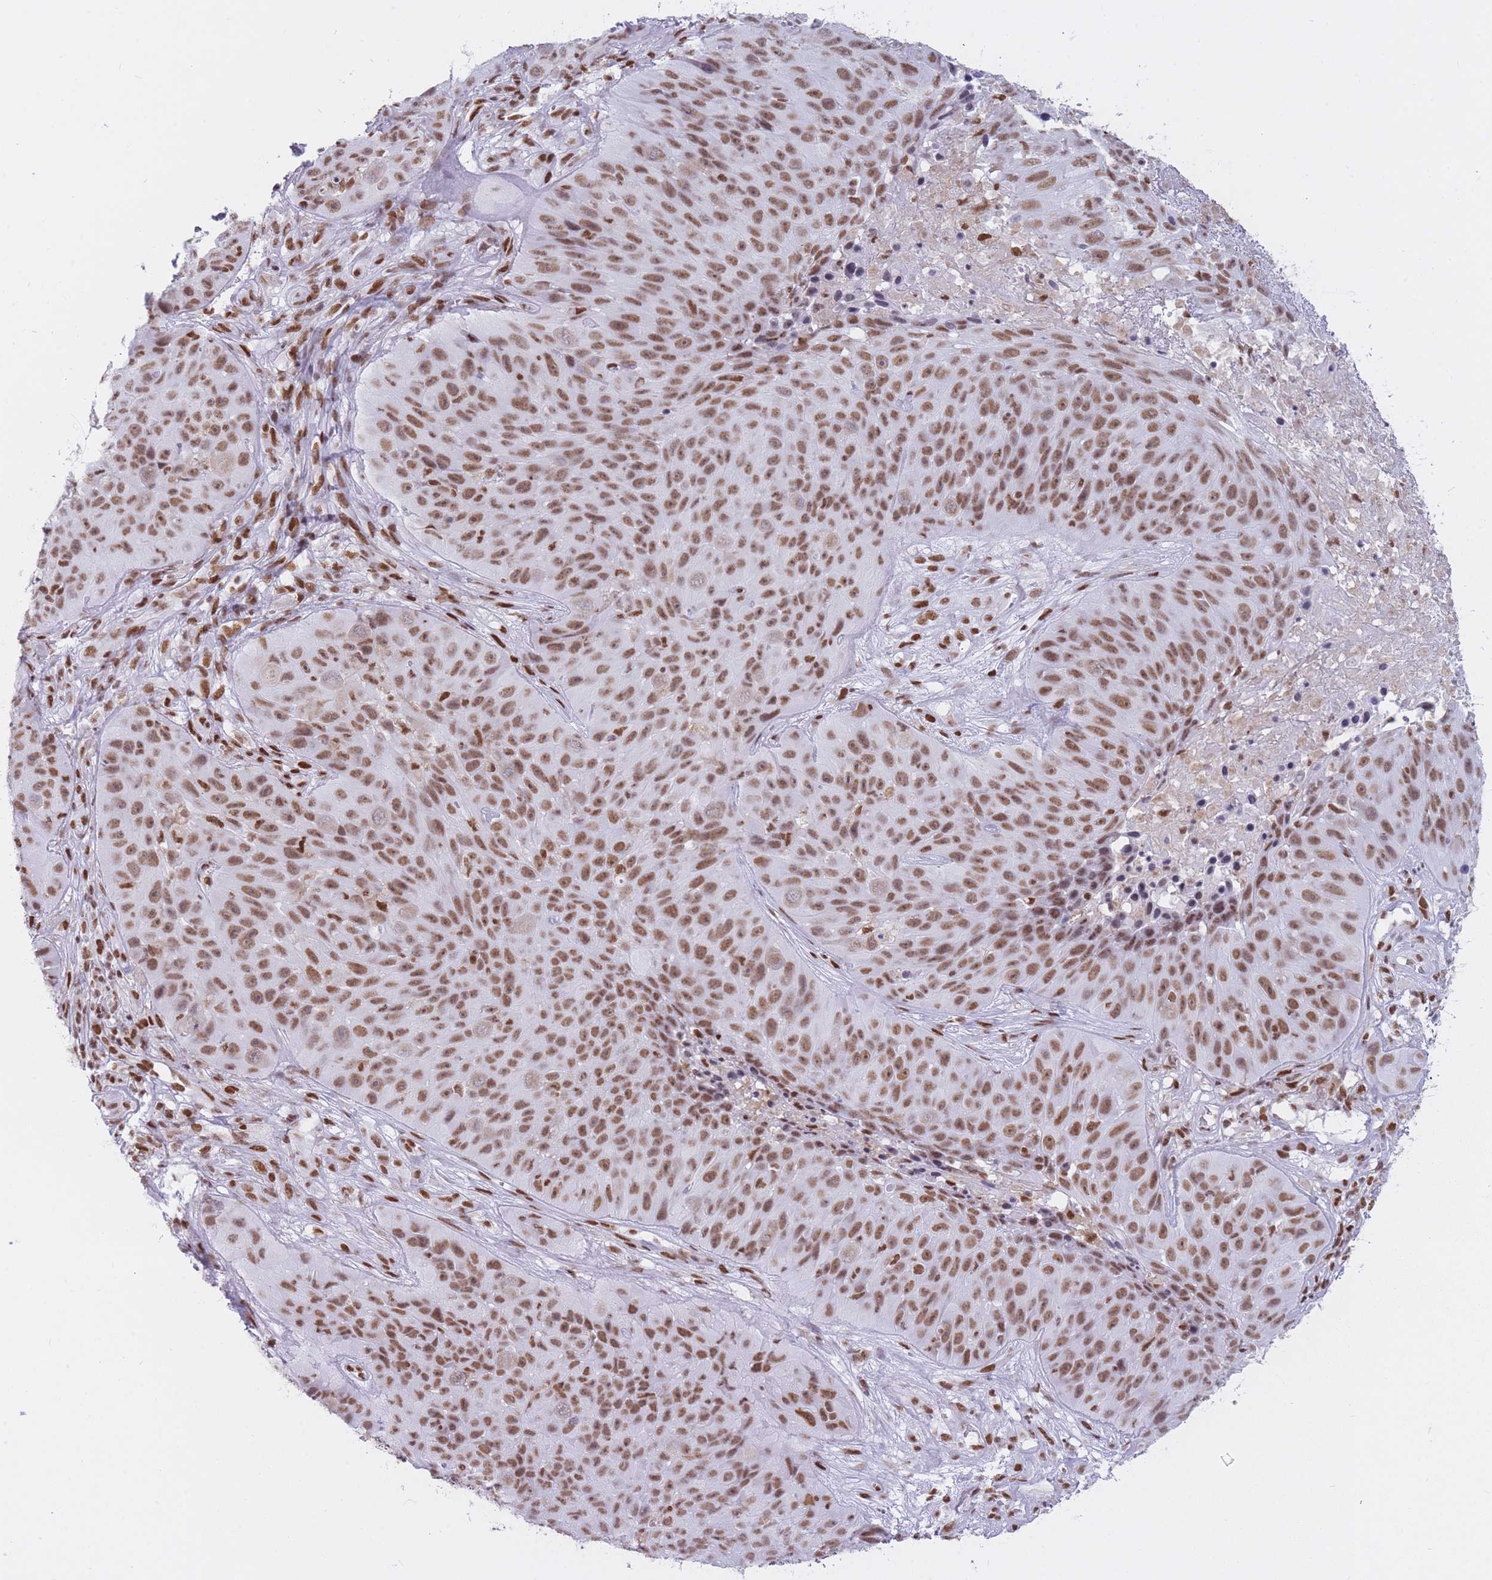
{"staining": {"intensity": "moderate", "quantity": ">75%", "location": "nuclear"}, "tissue": "skin cancer", "cell_type": "Tumor cells", "image_type": "cancer", "snomed": [{"axis": "morphology", "description": "Squamous cell carcinoma, NOS"}, {"axis": "topography", "description": "Skin"}], "caption": "Immunohistochemistry histopathology image of squamous cell carcinoma (skin) stained for a protein (brown), which exhibits medium levels of moderate nuclear positivity in about >75% of tumor cells.", "gene": "HNRNPUL1", "patient": {"sex": "female", "age": 87}}